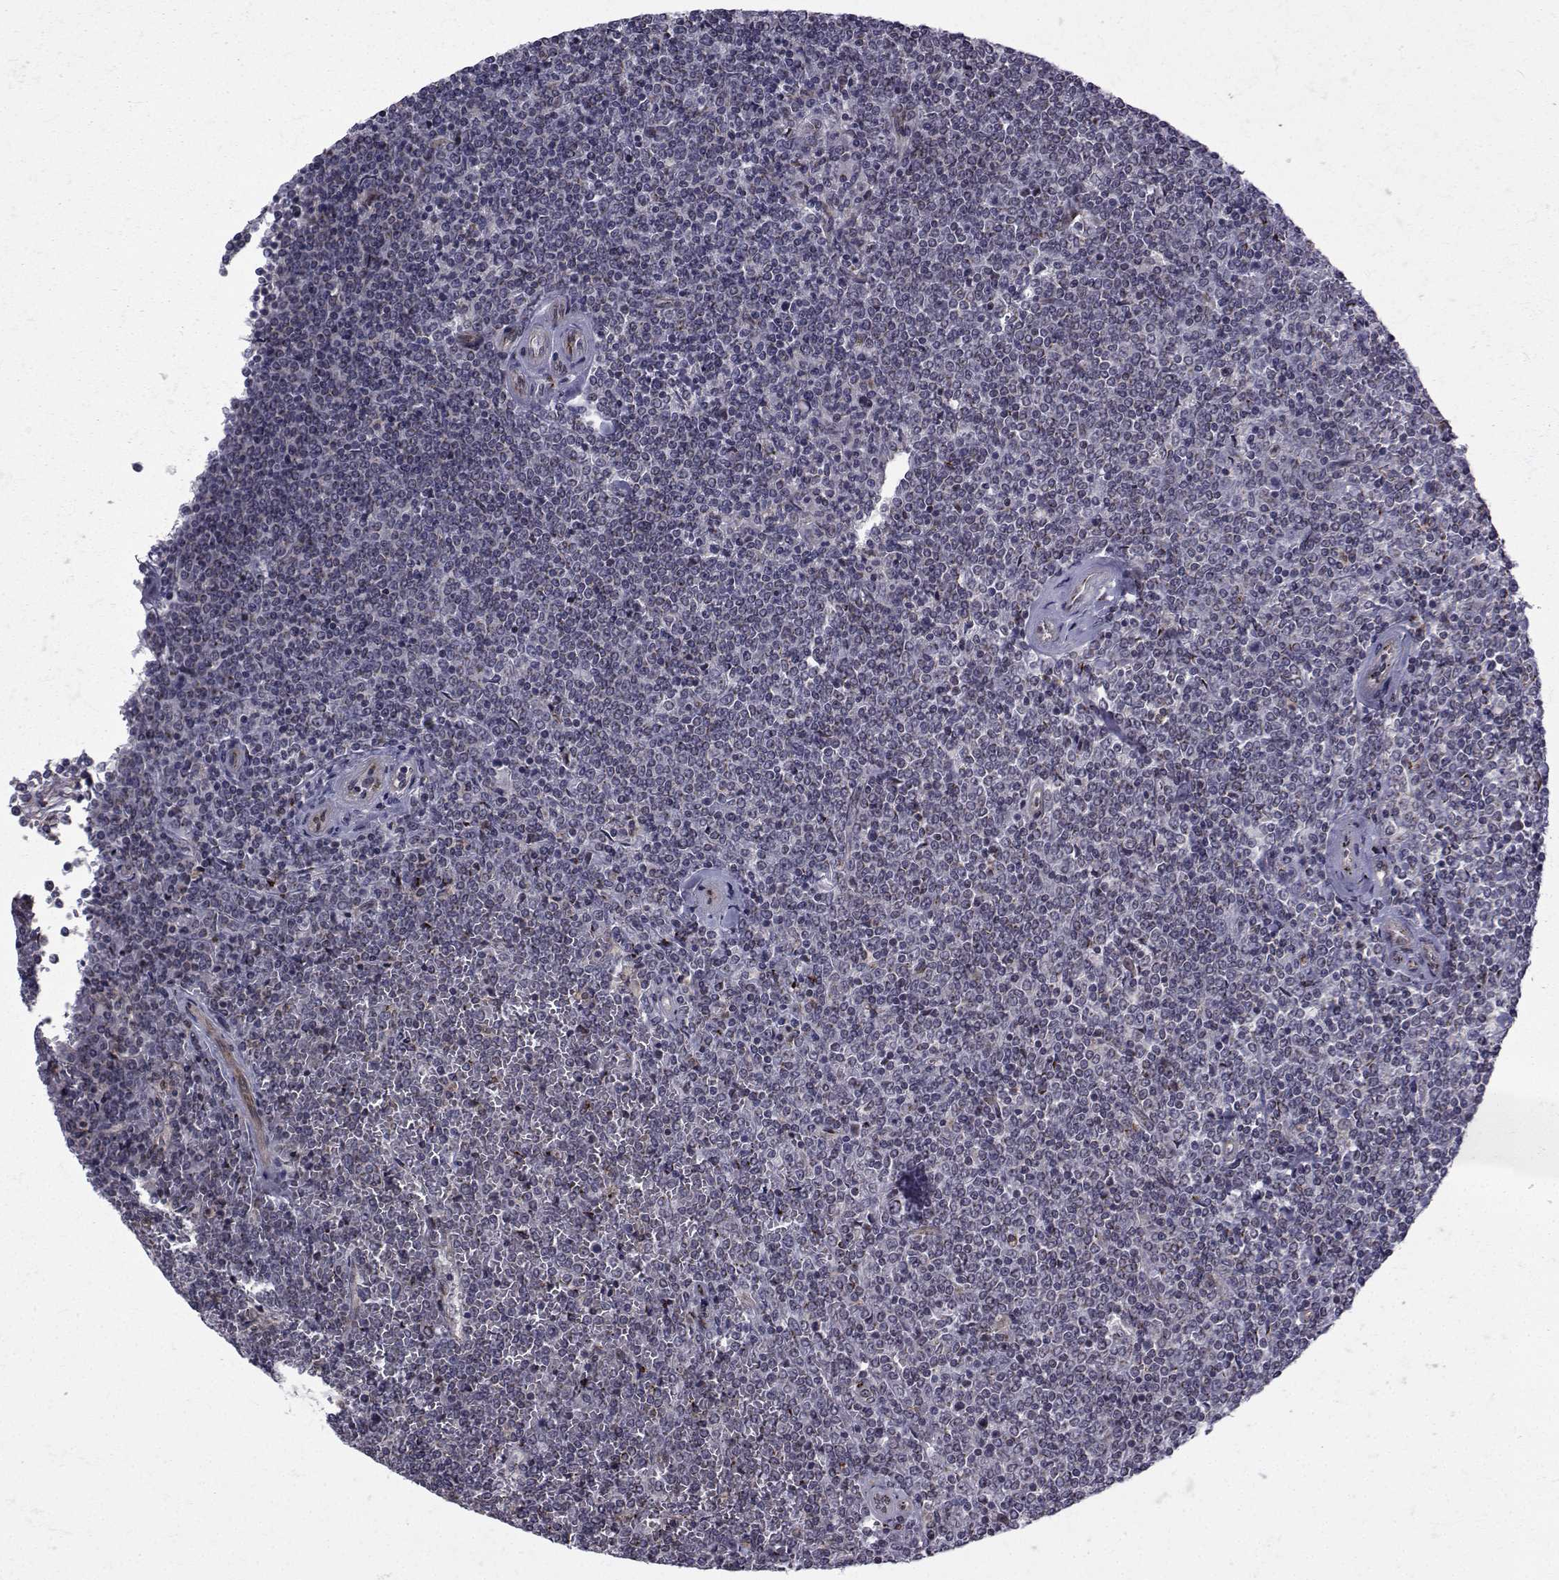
{"staining": {"intensity": "negative", "quantity": "none", "location": "none"}, "tissue": "lymphoma", "cell_type": "Tumor cells", "image_type": "cancer", "snomed": [{"axis": "morphology", "description": "Malignant lymphoma, non-Hodgkin's type, Low grade"}, {"axis": "topography", "description": "Spleen"}], "caption": "An image of low-grade malignant lymphoma, non-Hodgkin's type stained for a protein exhibits no brown staining in tumor cells.", "gene": "ATP6V1C2", "patient": {"sex": "female", "age": 19}}